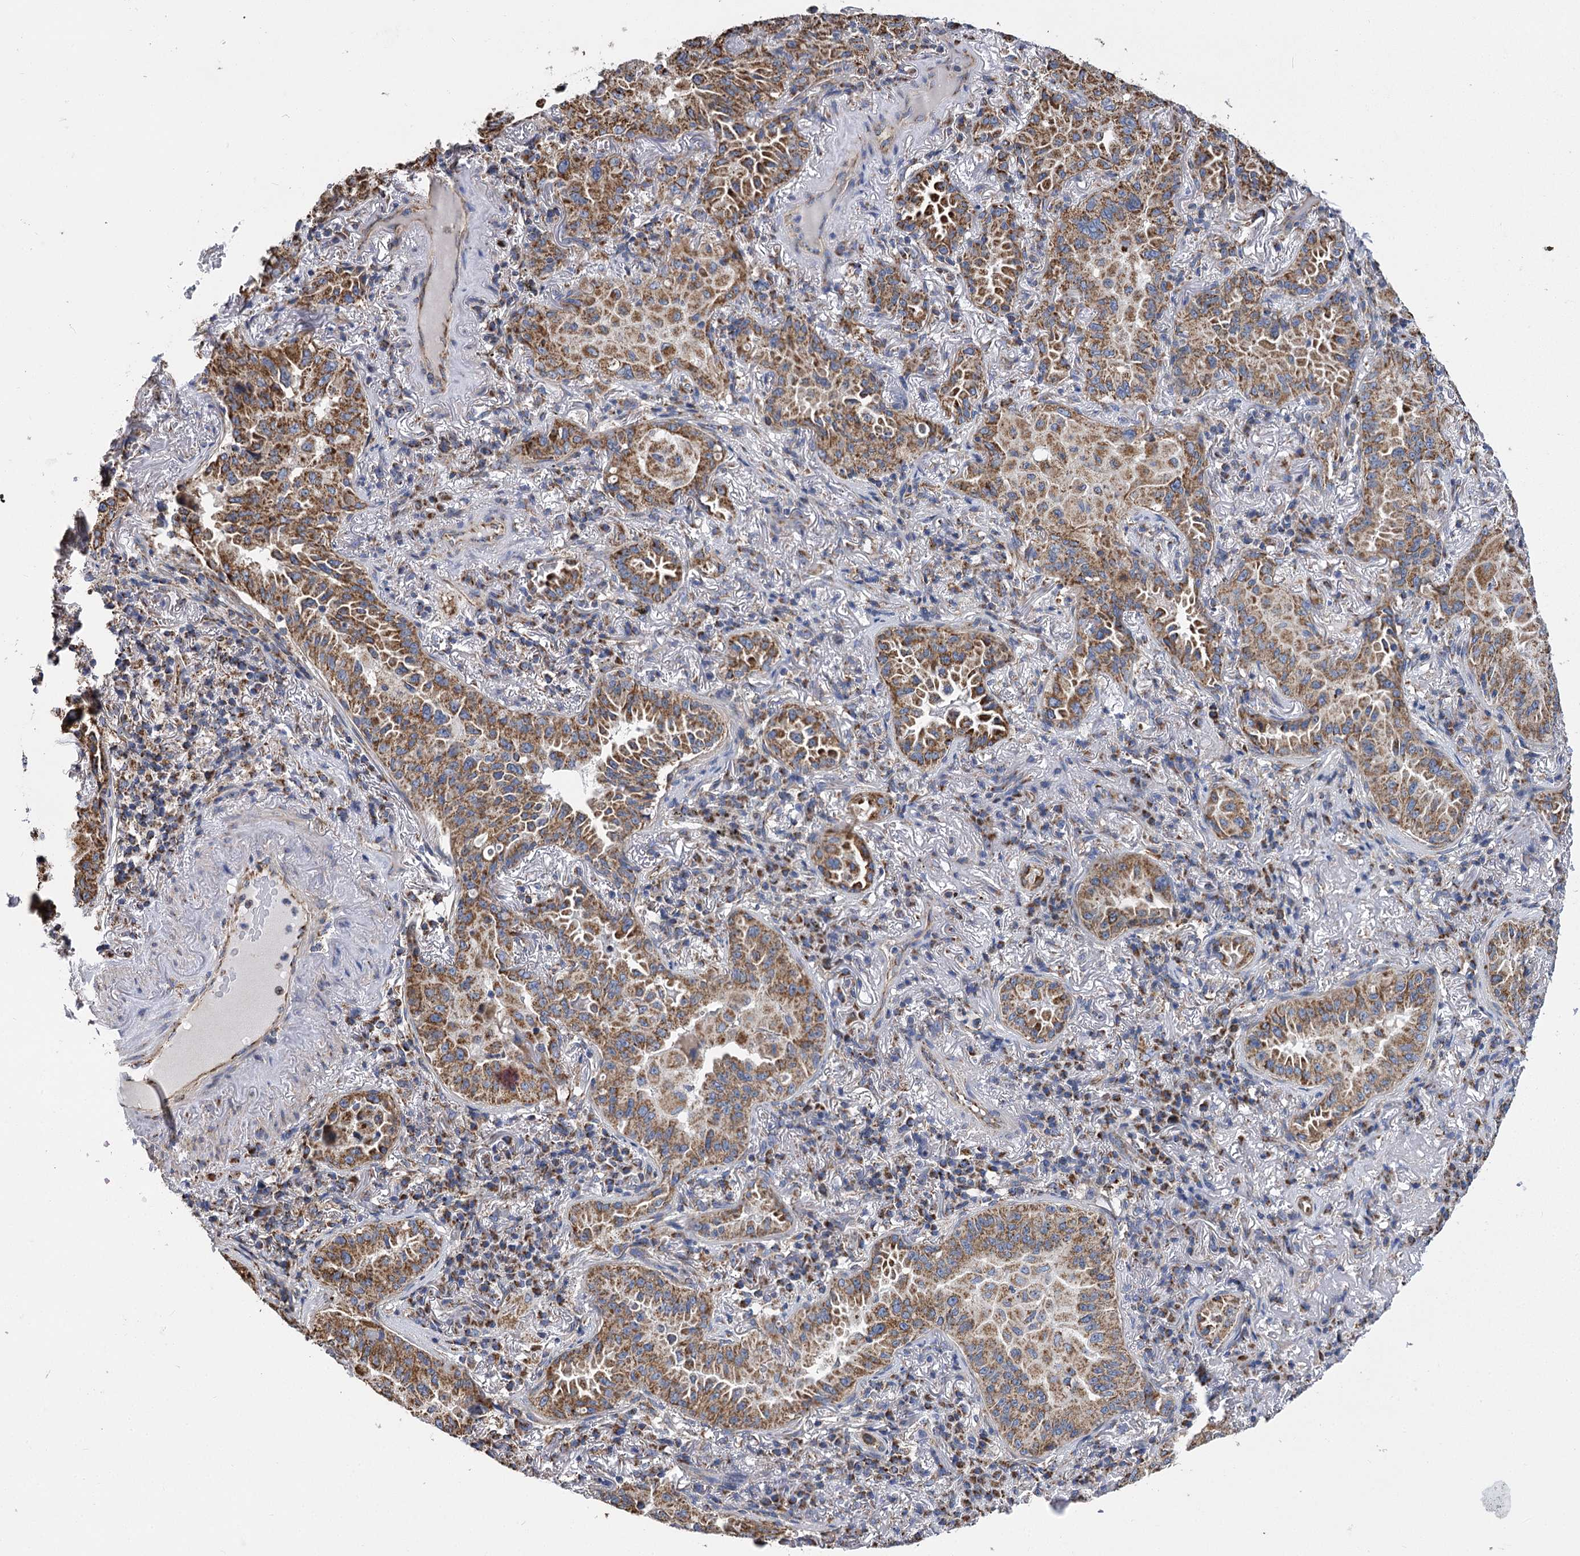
{"staining": {"intensity": "moderate", "quantity": ">75%", "location": "cytoplasmic/membranous"}, "tissue": "lung cancer", "cell_type": "Tumor cells", "image_type": "cancer", "snomed": [{"axis": "morphology", "description": "Adenocarcinoma, NOS"}, {"axis": "topography", "description": "Lung"}], "caption": "Immunohistochemical staining of human lung adenocarcinoma displays moderate cytoplasmic/membranous protein staining in approximately >75% of tumor cells. Nuclei are stained in blue.", "gene": "CCDC73", "patient": {"sex": "female", "age": 69}}